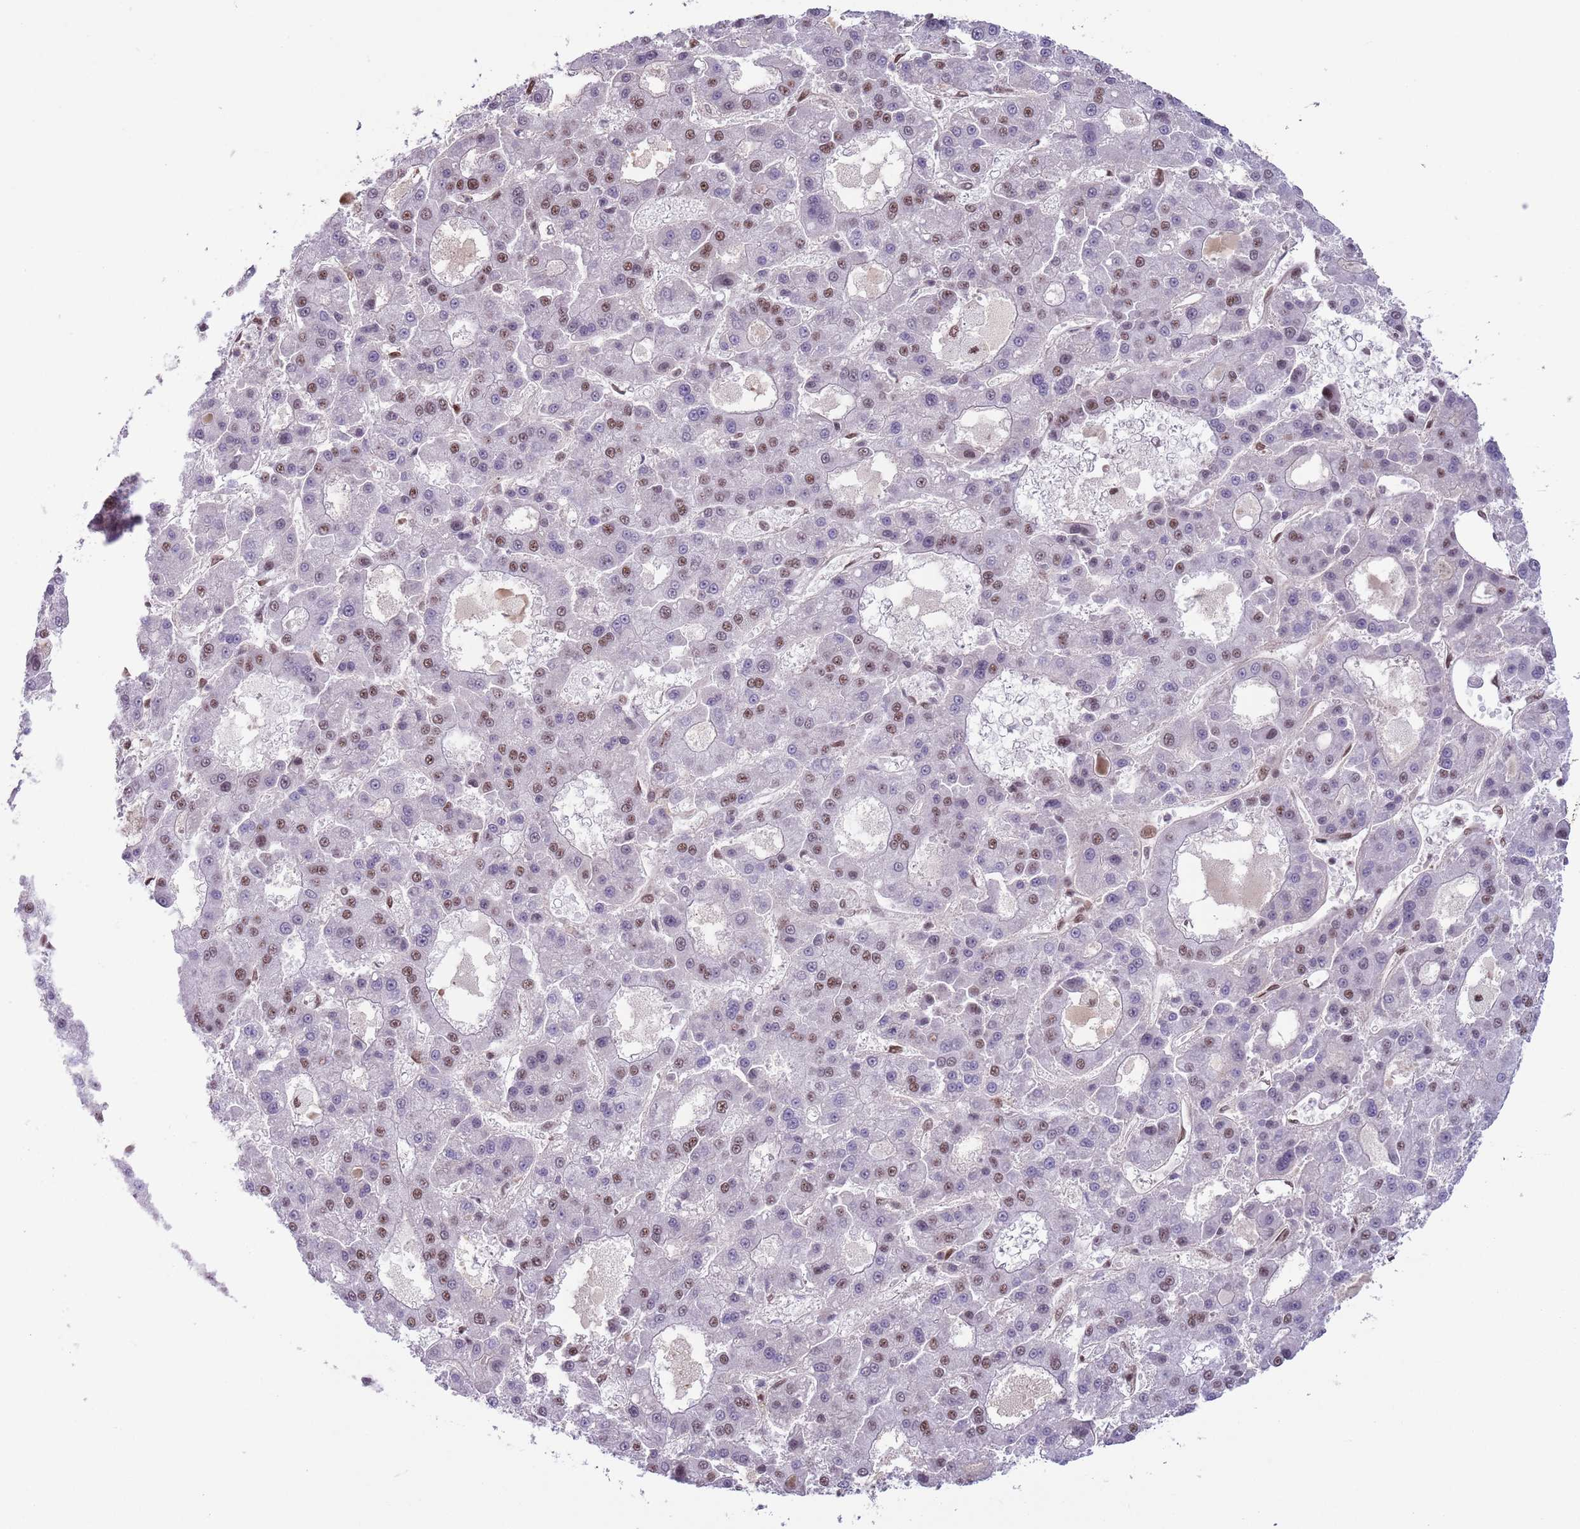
{"staining": {"intensity": "moderate", "quantity": "25%-75%", "location": "nuclear"}, "tissue": "liver cancer", "cell_type": "Tumor cells", "image_type": "cancer", "snomed": [{"axis": "morphology", "description": "Carcinoma, Hepatocellular, NOS"}, {"axis": "topography", "description": "Liver"}], "caption": "IHC of human liver cancer (hepatocellular carcinoma) demonstrates medium levels of moderate nuclear positivity in about 25%-75% of tumor cells. Nuclei are stained in blue.", "gene": "SIPA1L3", "patient": {"sex": "male", "age": 70}}